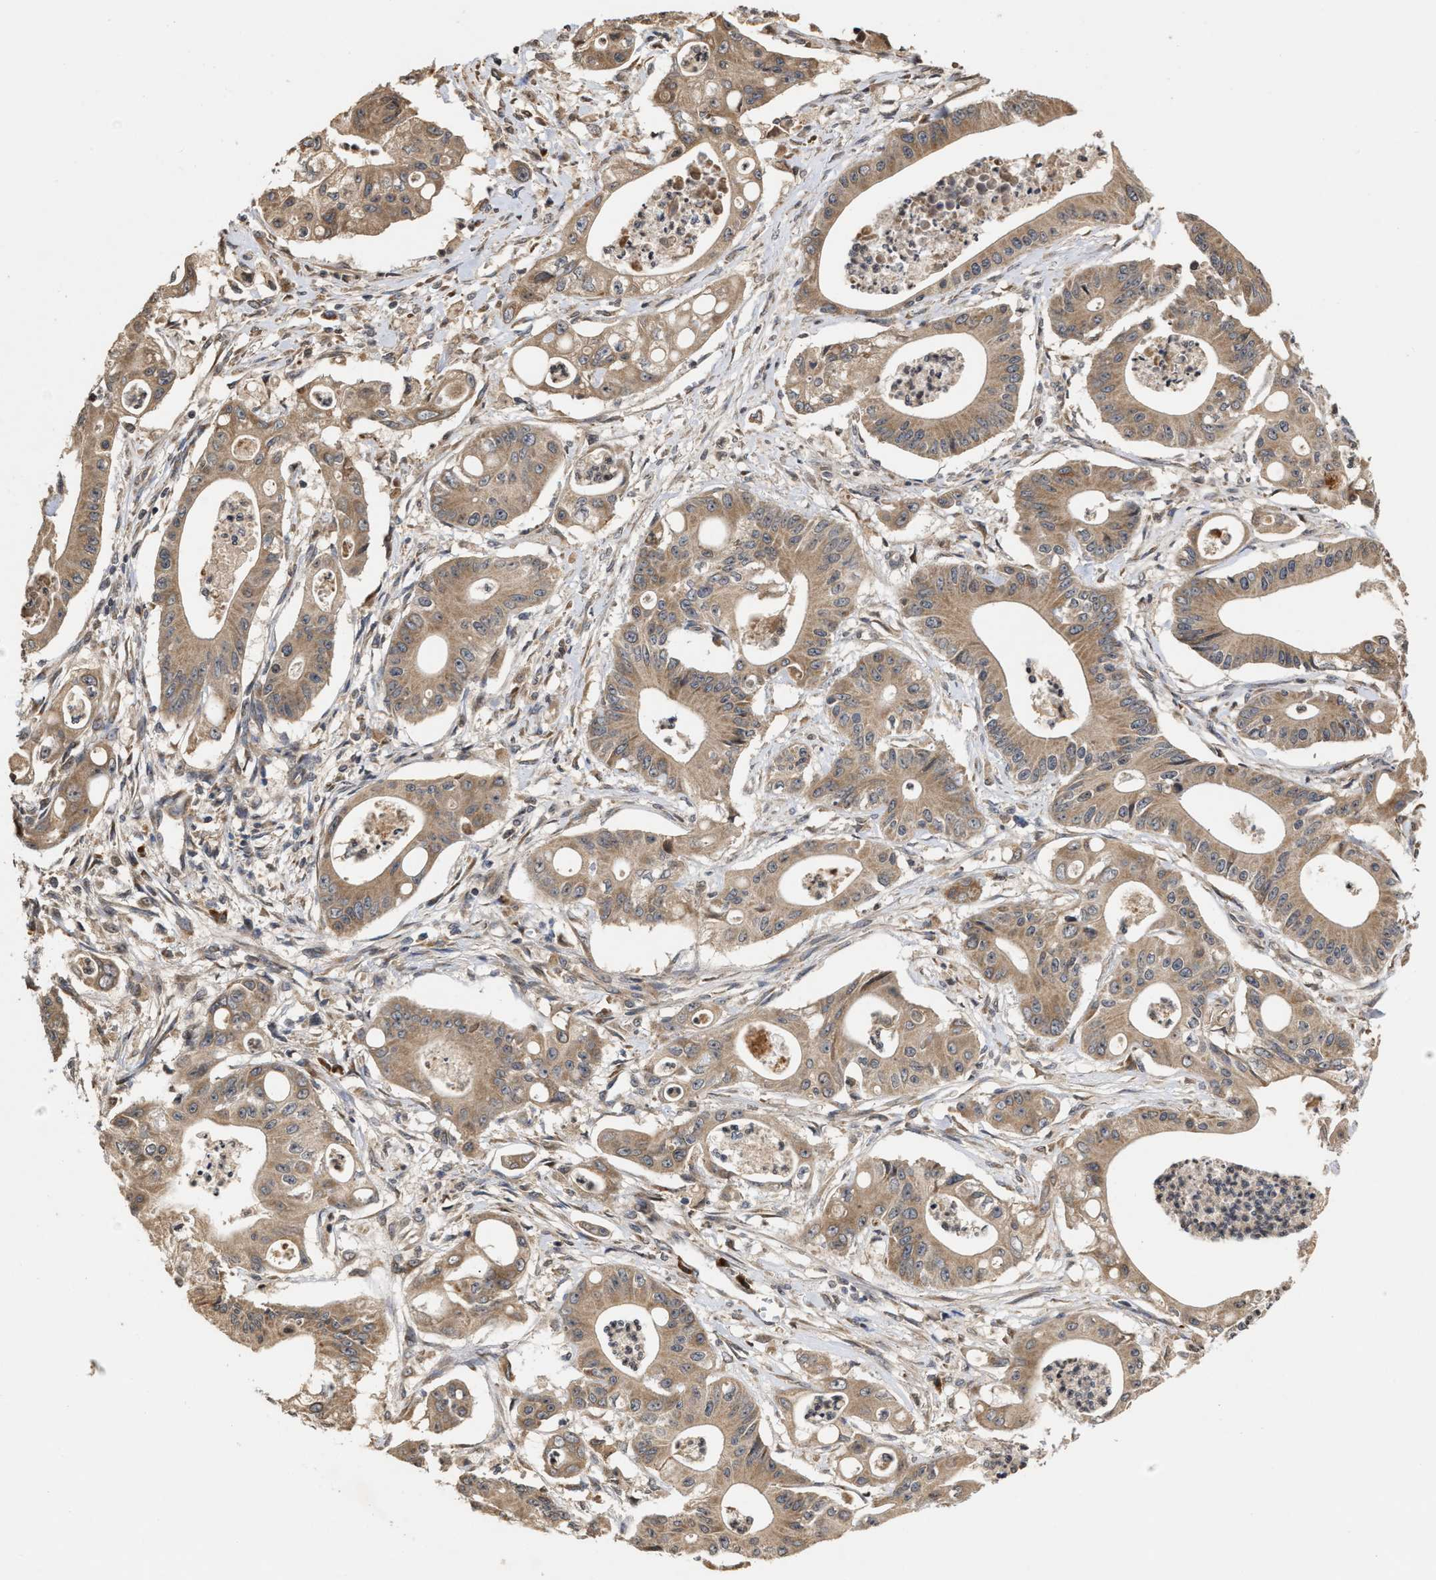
{"staining": {"intensity": "moderate", "quantity": ">75%", "location": "cytoplasmic/membranous"}, "tissue": "pancreatic cancer", "cell_type": "Tumor cells", "image_type": "cancer", "snomed": [{"axis": "morphology", "description": "Normal tissue, NOS"}, {"axis": "topography", "description": "Lymph node"}], "caption": "Immunohistochemistry image of pancreatic cancer stained for a protein (brown), which displays medium levels of moderate cytoplasmic/membranous staining in approximately >75% of tumor cells.", "gene": "SAR1A", "patient": {"sex": "male", "age": 62}}